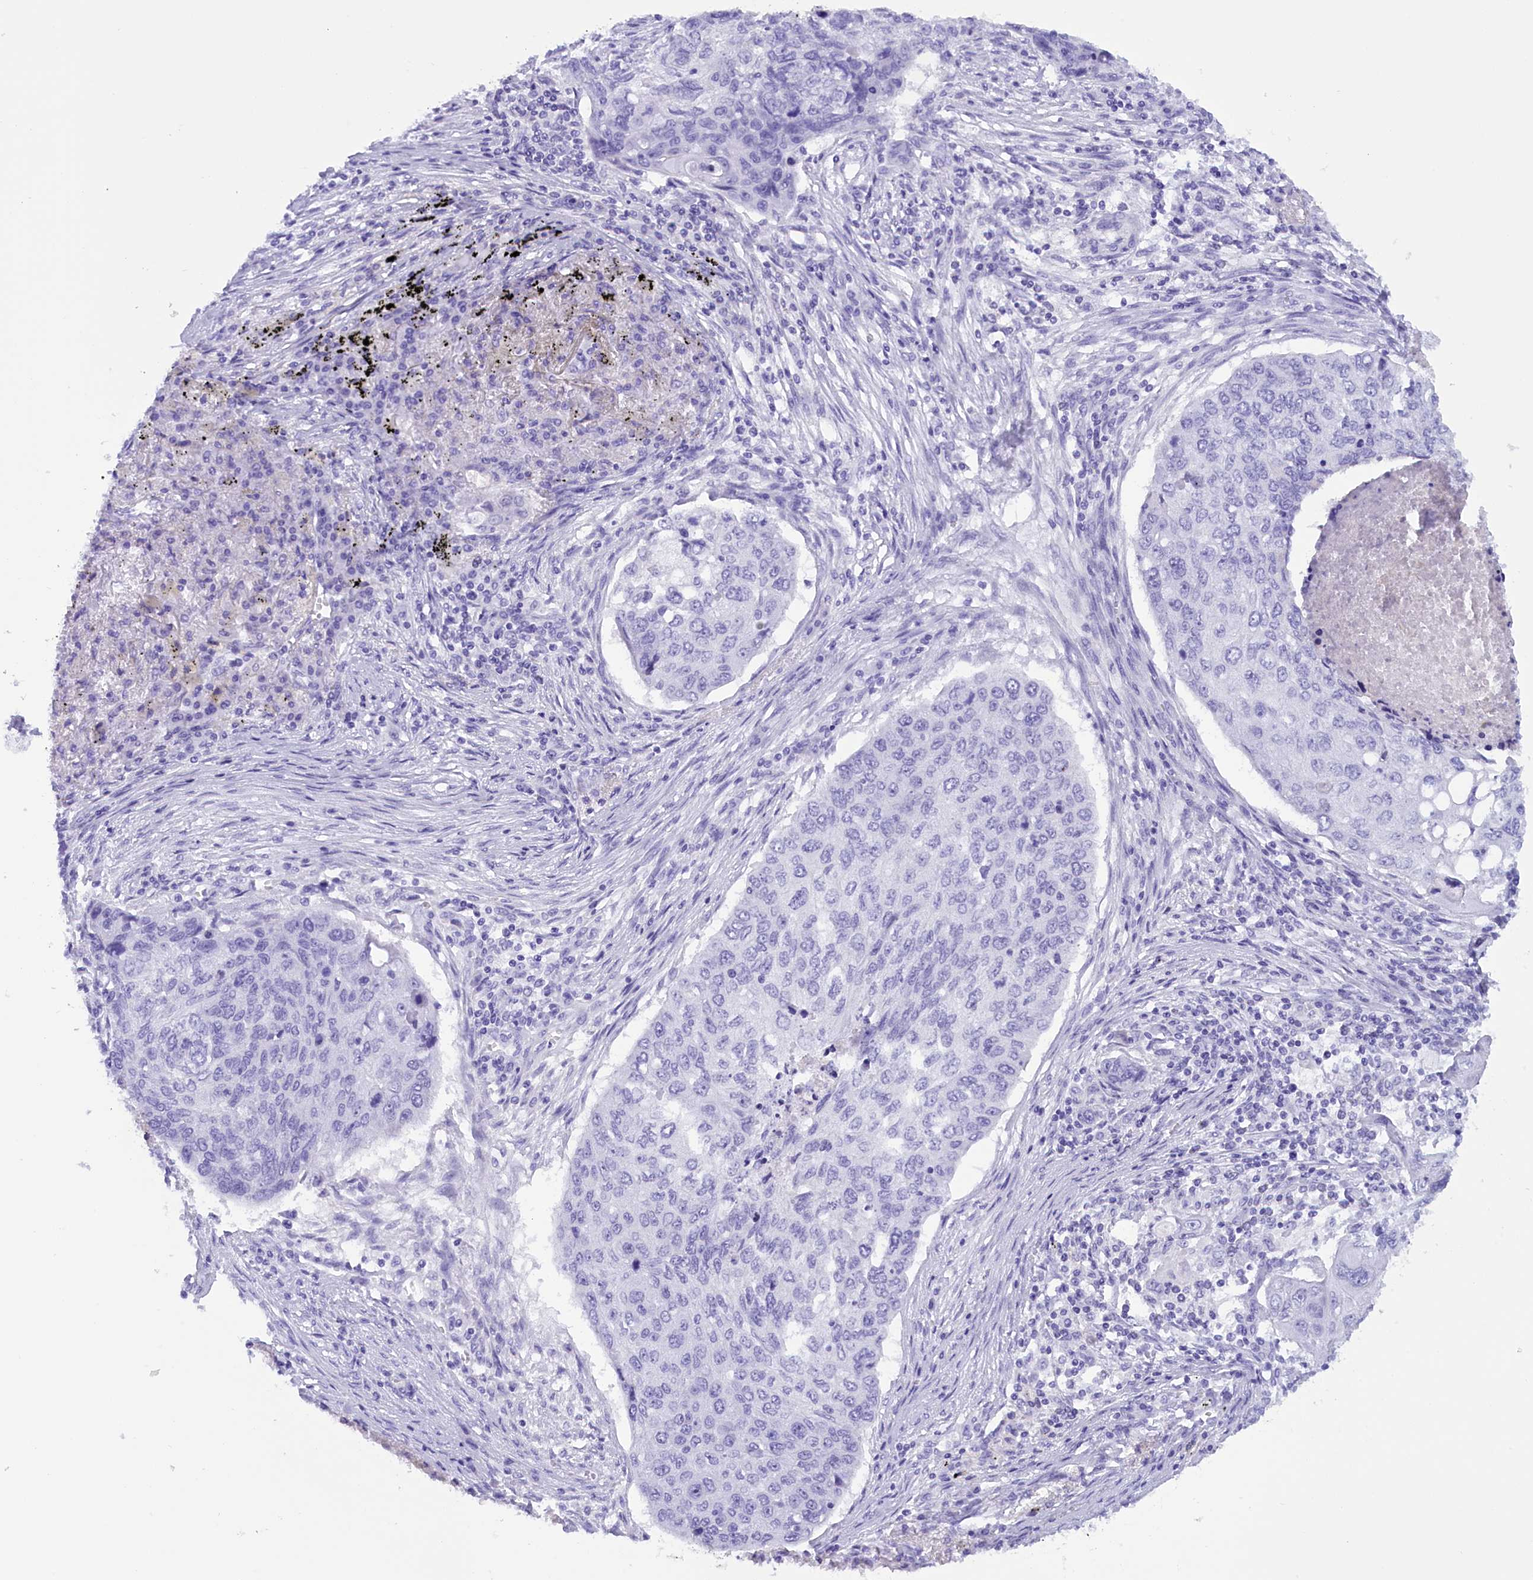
{"staining": {"intensity": "negative", "quantity": "none", "location": "none"}, "tissue": "lung cancer", "cell_type": "Tumor cells", "image_type": "cancer", "snomed": [{"axis": "morphology", "description": "Squamous cell carcinoma, NOS"}, {"axis": "topography", "description": "Lung"}], "caption": "Tumor cells are negative for brown protein staining in lung cancer (squamous cell carcinoma).", "gene": "BRI3", "patient": {"sex": "female", "age": 63}}